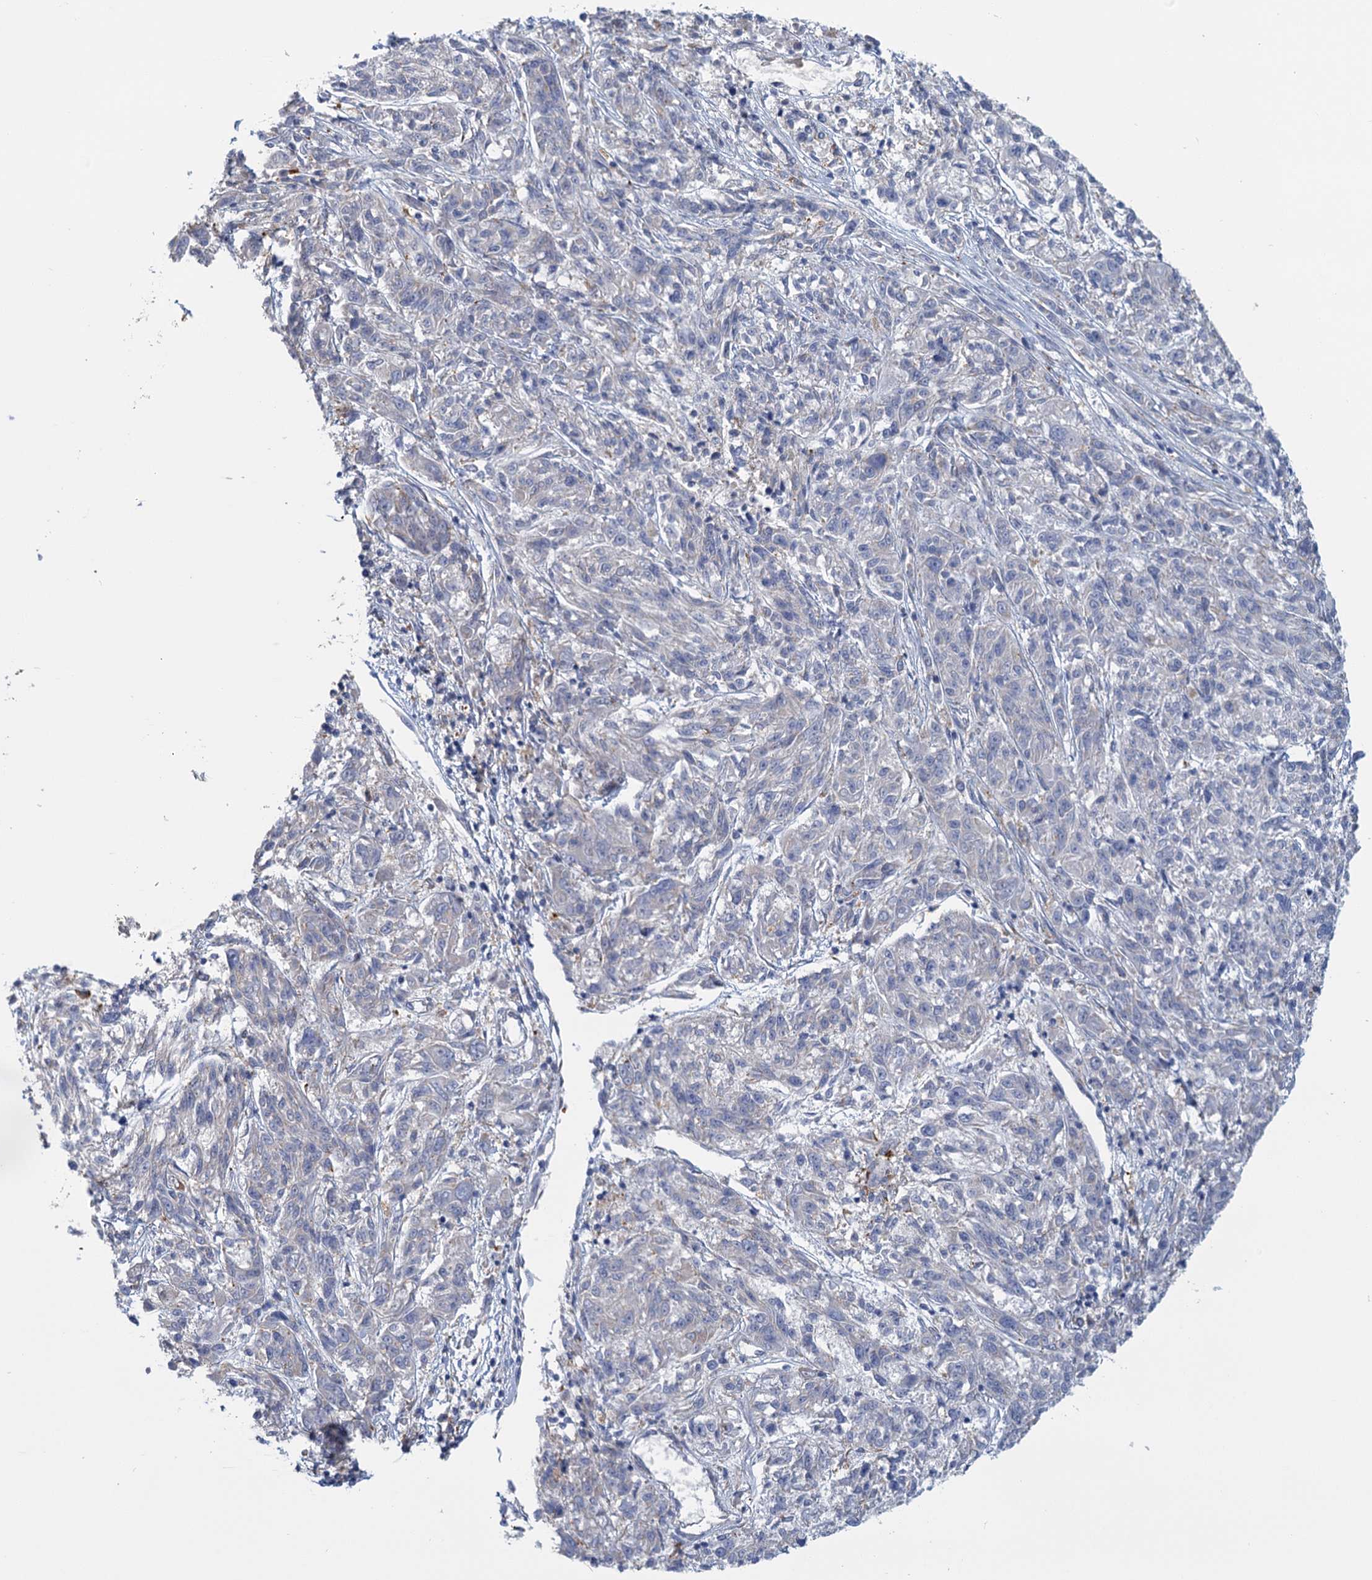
{"staining": {"intensity": "negative", "quantity": "none", "location": "none"}, "tissue": "melanoma", "cell_type": "Tumor cells", "image_type": "cancer", "snomed": [{"axis": "morphology", "description": "Malignant melanoma, NOS"}, {"axis": "topography", "description": "Skin"}], "caption": "An image of human malignant melanoma is negative for staining in tumor cells.", "gene": "ANKRD16", "patient": {"sex": "male", "age": 53}}